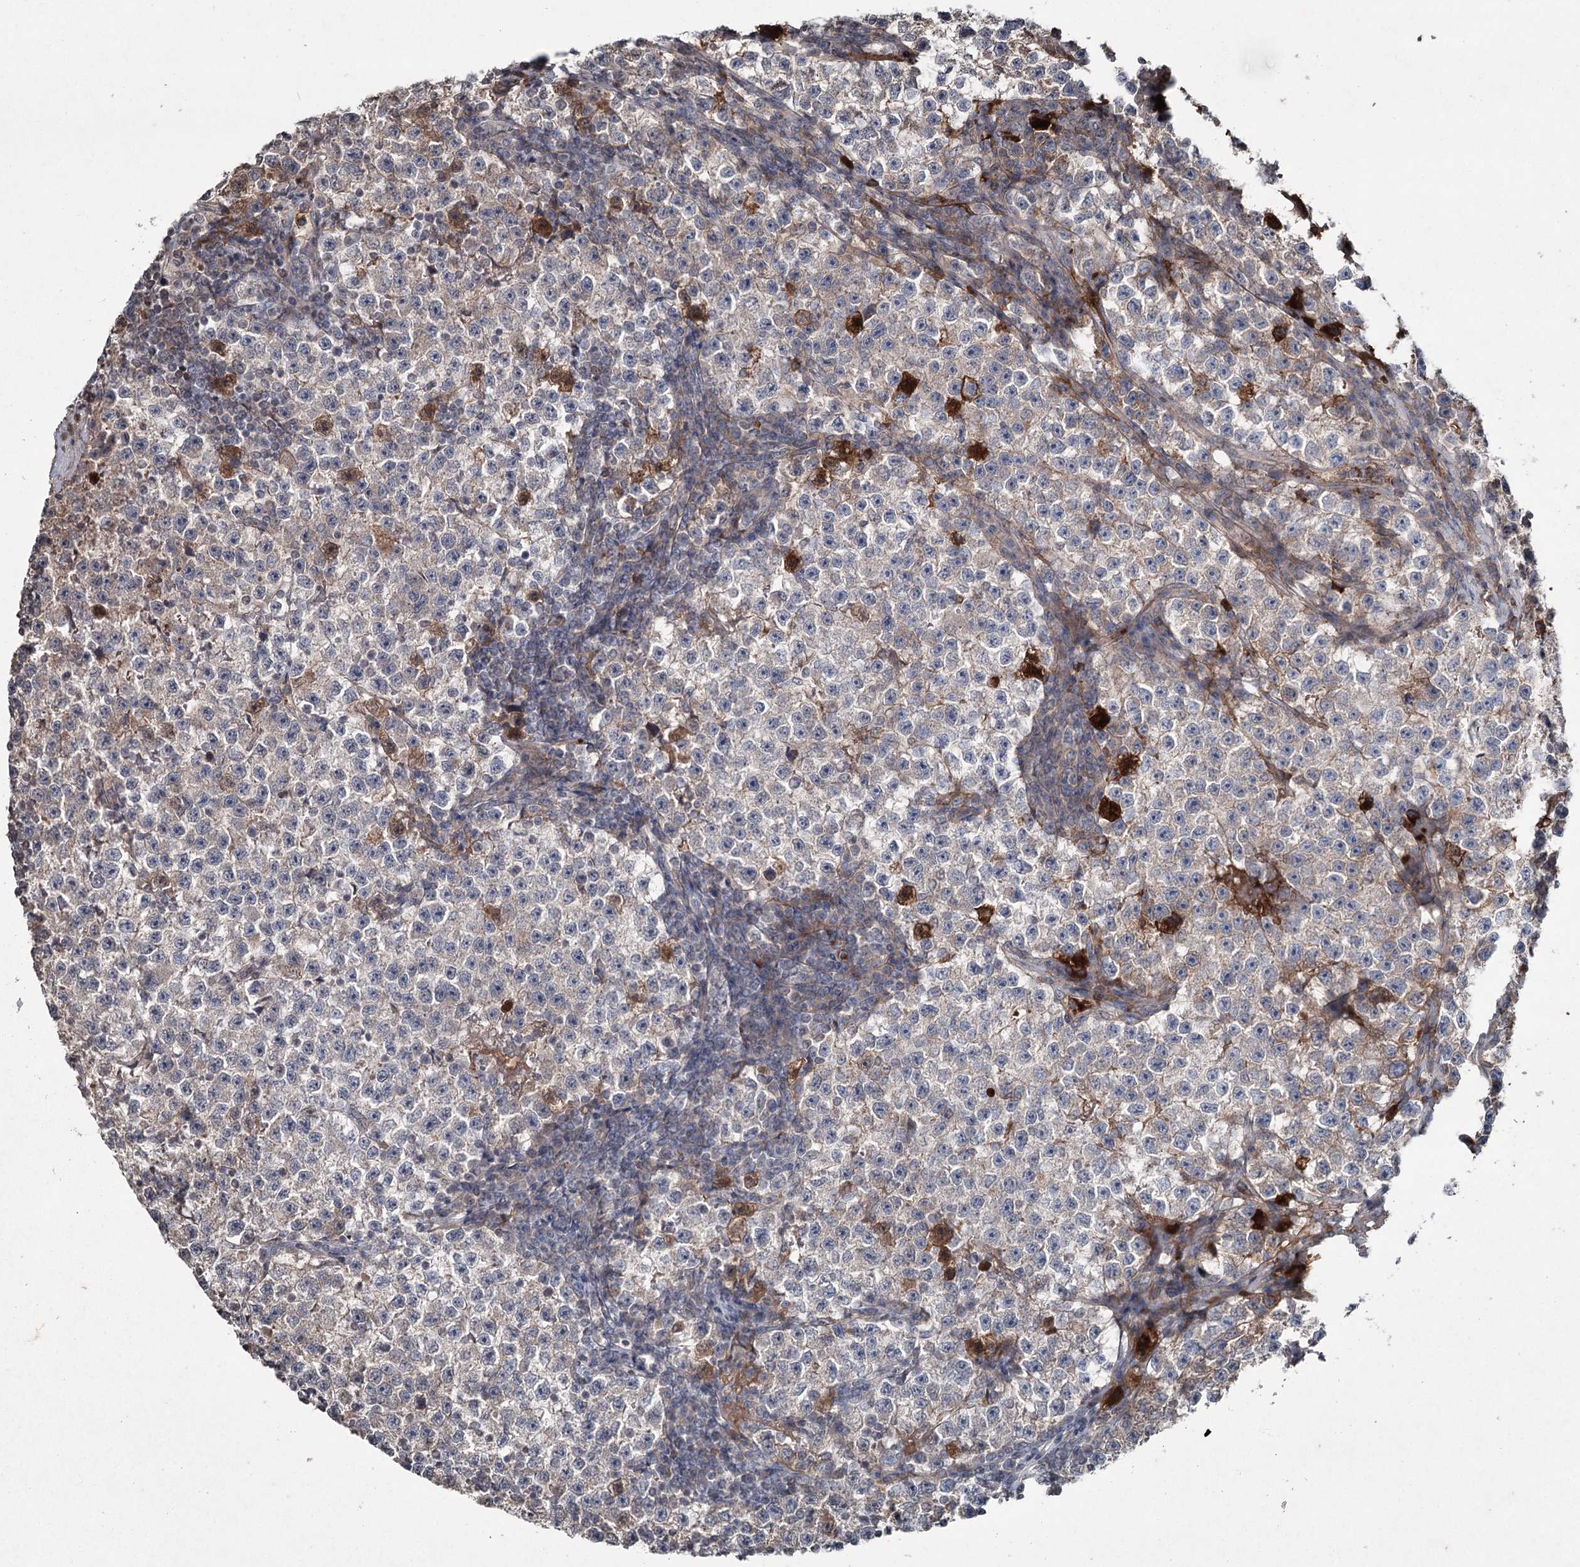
{"staining": {"intensity": "negative", "quantity": "none", "location": "none"}, "tissue": "testis cancer", "cell_type": "Tumor cells", "image_type": "cancer", "snomed": [{"axis": "morphology", "description": "Seminoma, NOS"}, {"axis": "topography", "description": "Testis"}], "caption": "The immunohistochemistry (IHC) micrograph has no significant expression in tumor cells of testis seminoma tissue.", "gene": "PGLYRP2", "patient": {"sex": "male", "age": 22}}